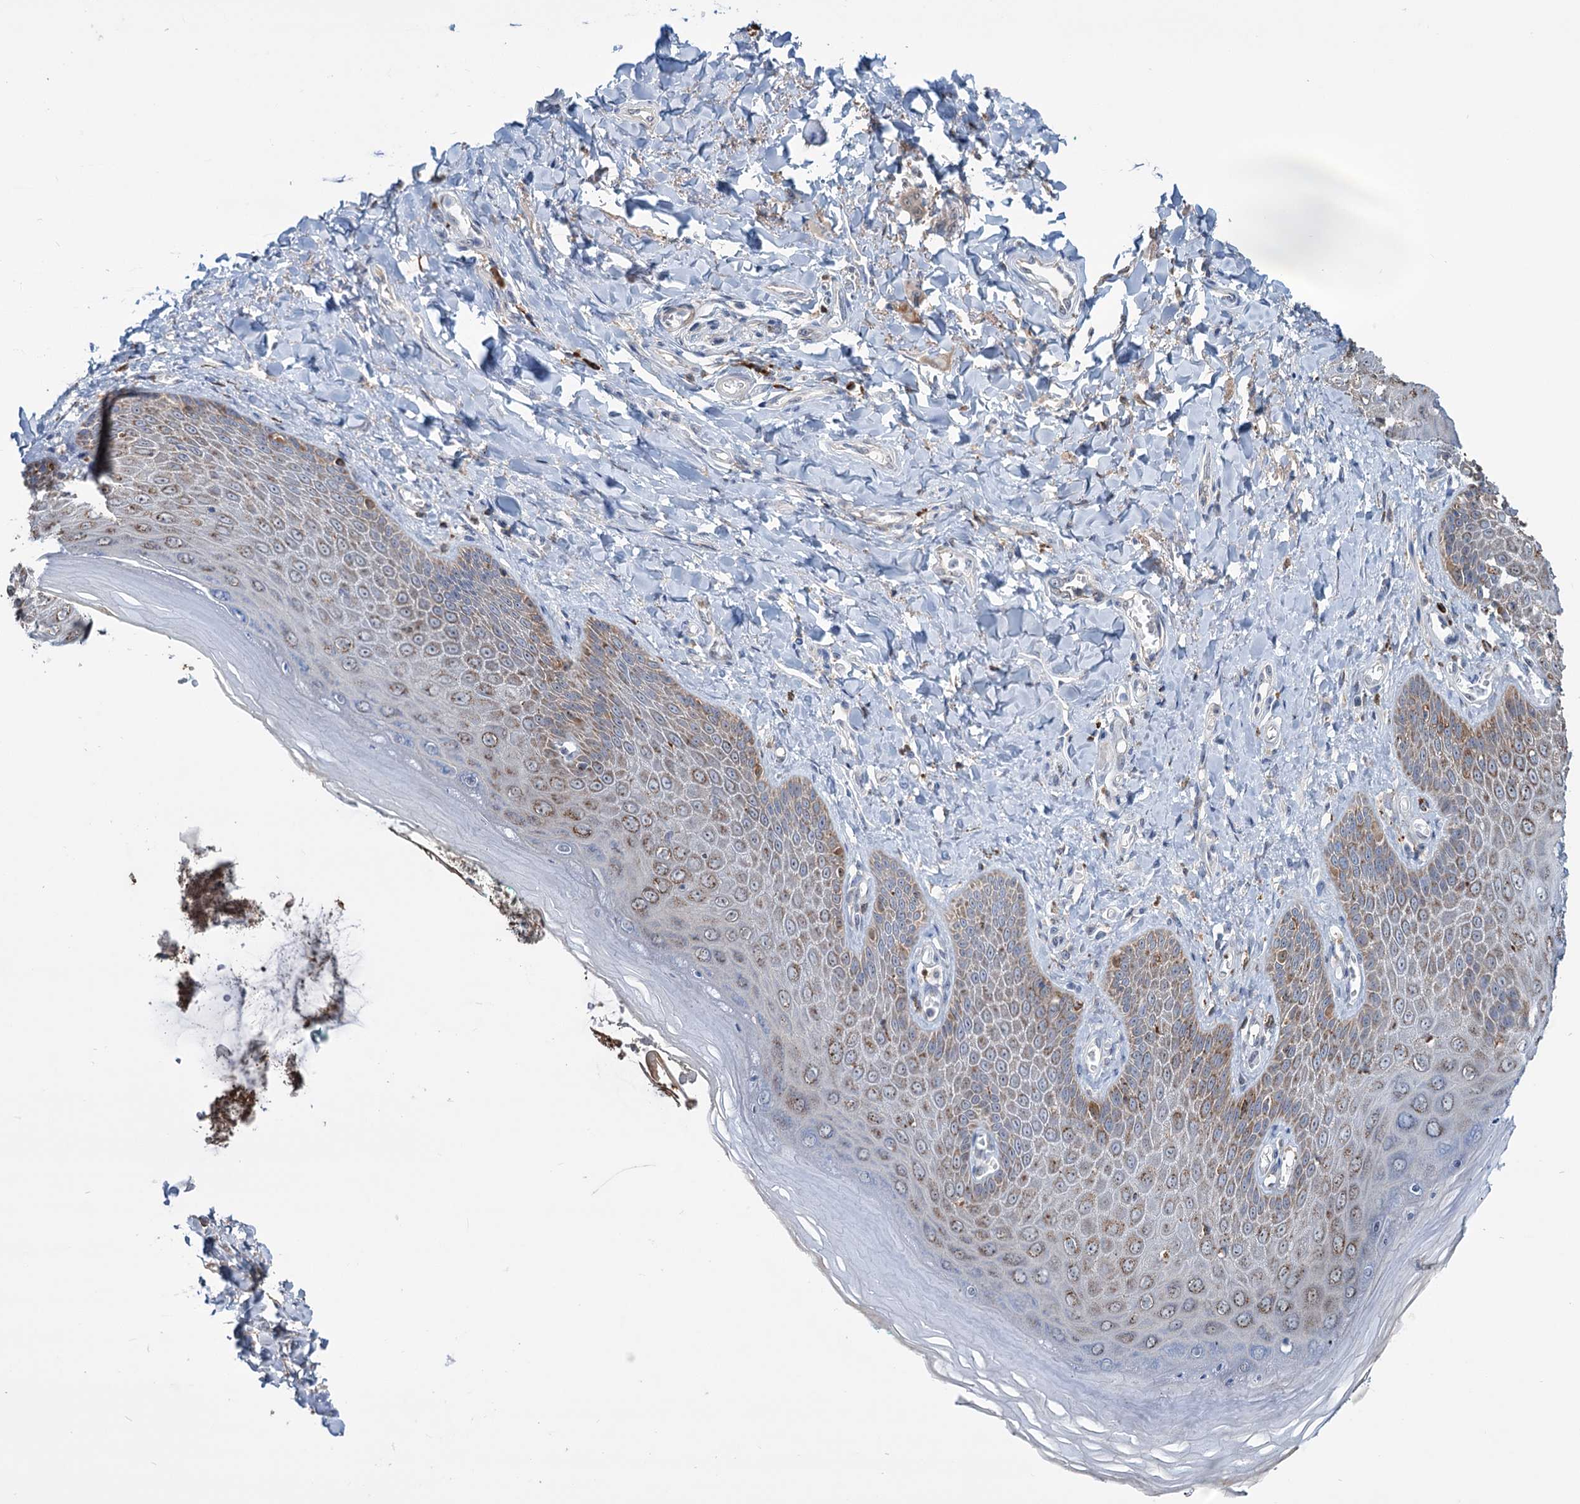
{"staining": {"intensity": "moderate", "quantity": "25%-75%", "location": "cytoplasmic/membranous"}, "tissue": "skin", "cell_type": "Epidermal cells", "image_type": "normal", "snomed": [{"axis": "morphology", "description": "Normal tissue, NOS"}, {"axis": "topography", "description": "Anal"}], "caption": "Epidermal cells display medium levels of moderate cytoplasmic/membranous expression in approximately 25%-75% of cells in unremarkable skin. (DAB = brown stain, brightfield microscopy at high magnification).", "gene": "LPIN1", "patient": {"sex": "male", "age": 78}}